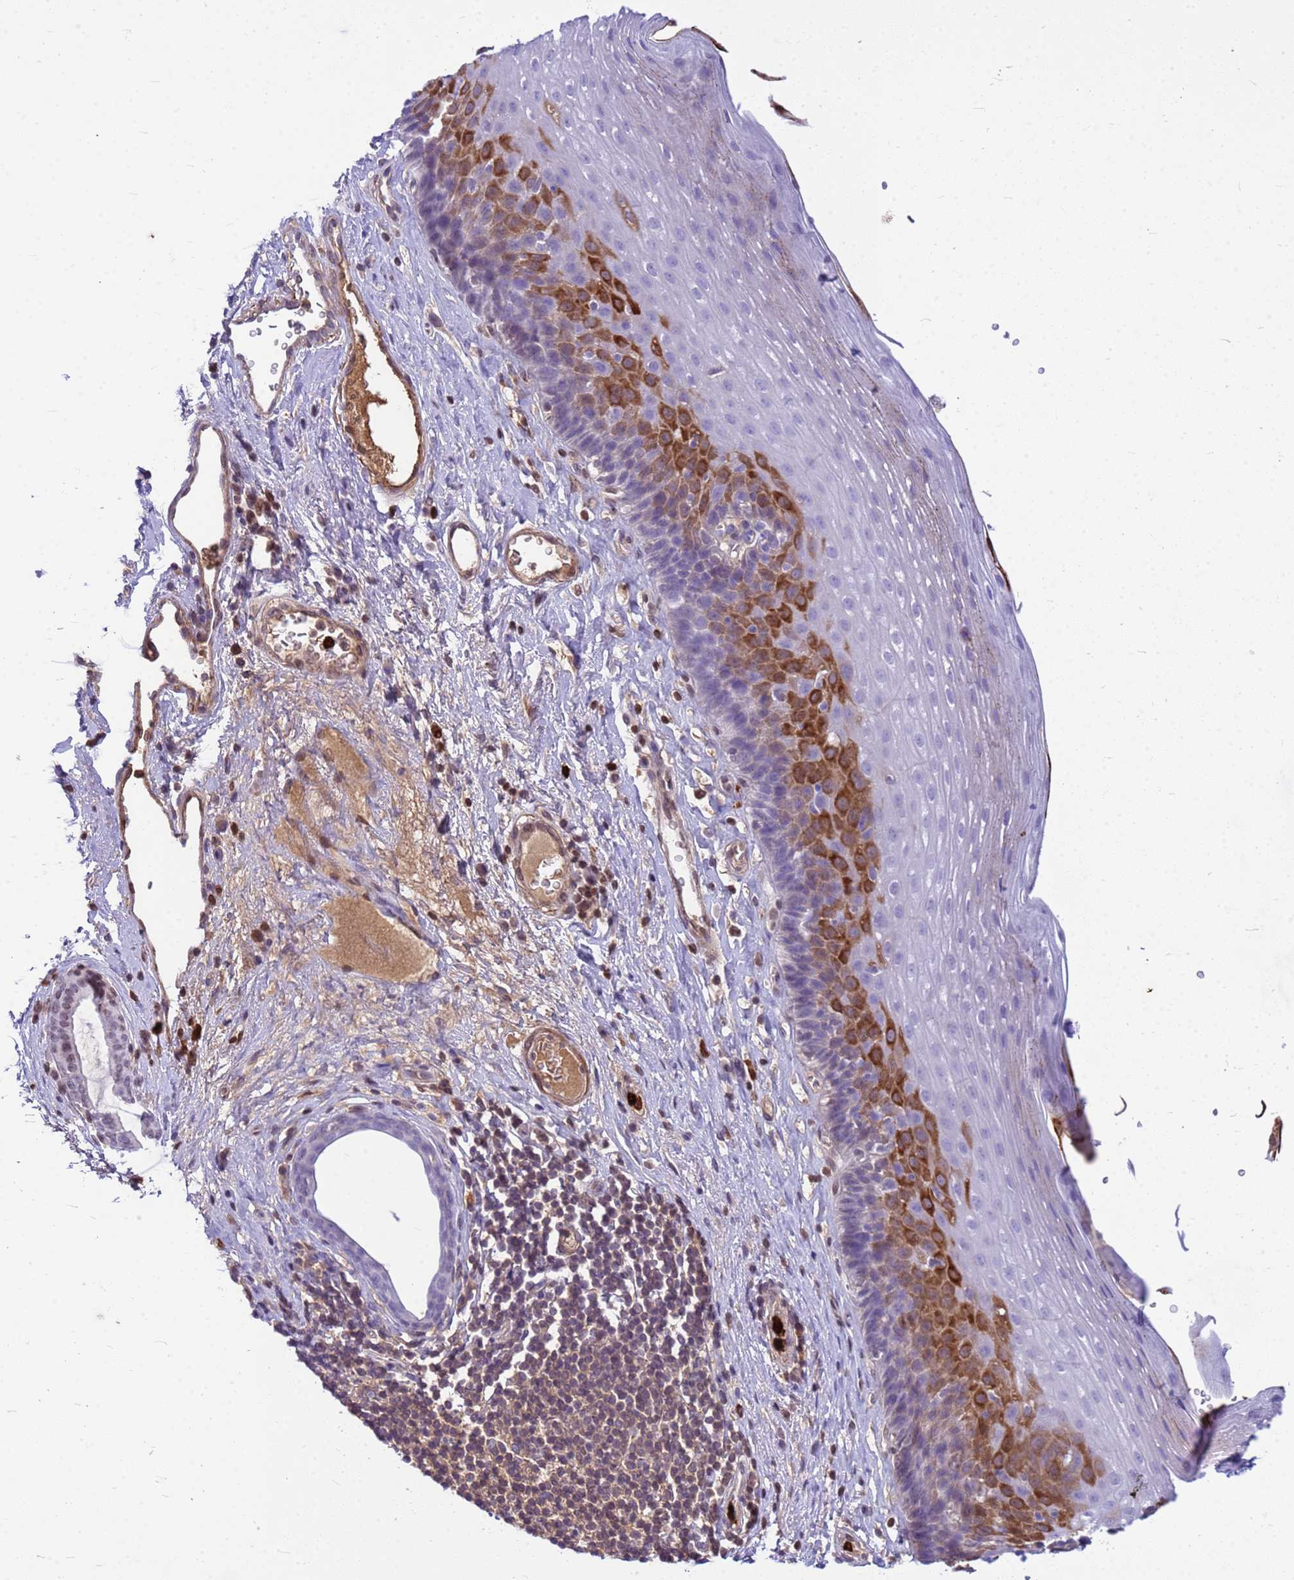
{"staining": {"intensity": "strong", "quantity": "<25%", "location": "cytoplasmic/membranous"}, "tissue": "esophagus", "cell_type": "Squamous epithelial cells", "image_type": "normal", "snomed": [{"axis": "morphology", "description": "Normal tissue, NOS"}, {"axis": "topography", "description": "Esophagus"}], "caption": "Protein expression by immunohistochemistry (IHC) shows strong cytoplasmic/membranous staining in about <25% of squamous epithelial cells in normal esophagus.", "gene": "ORM1", "patient": {"sex": "female", "age": 66}}